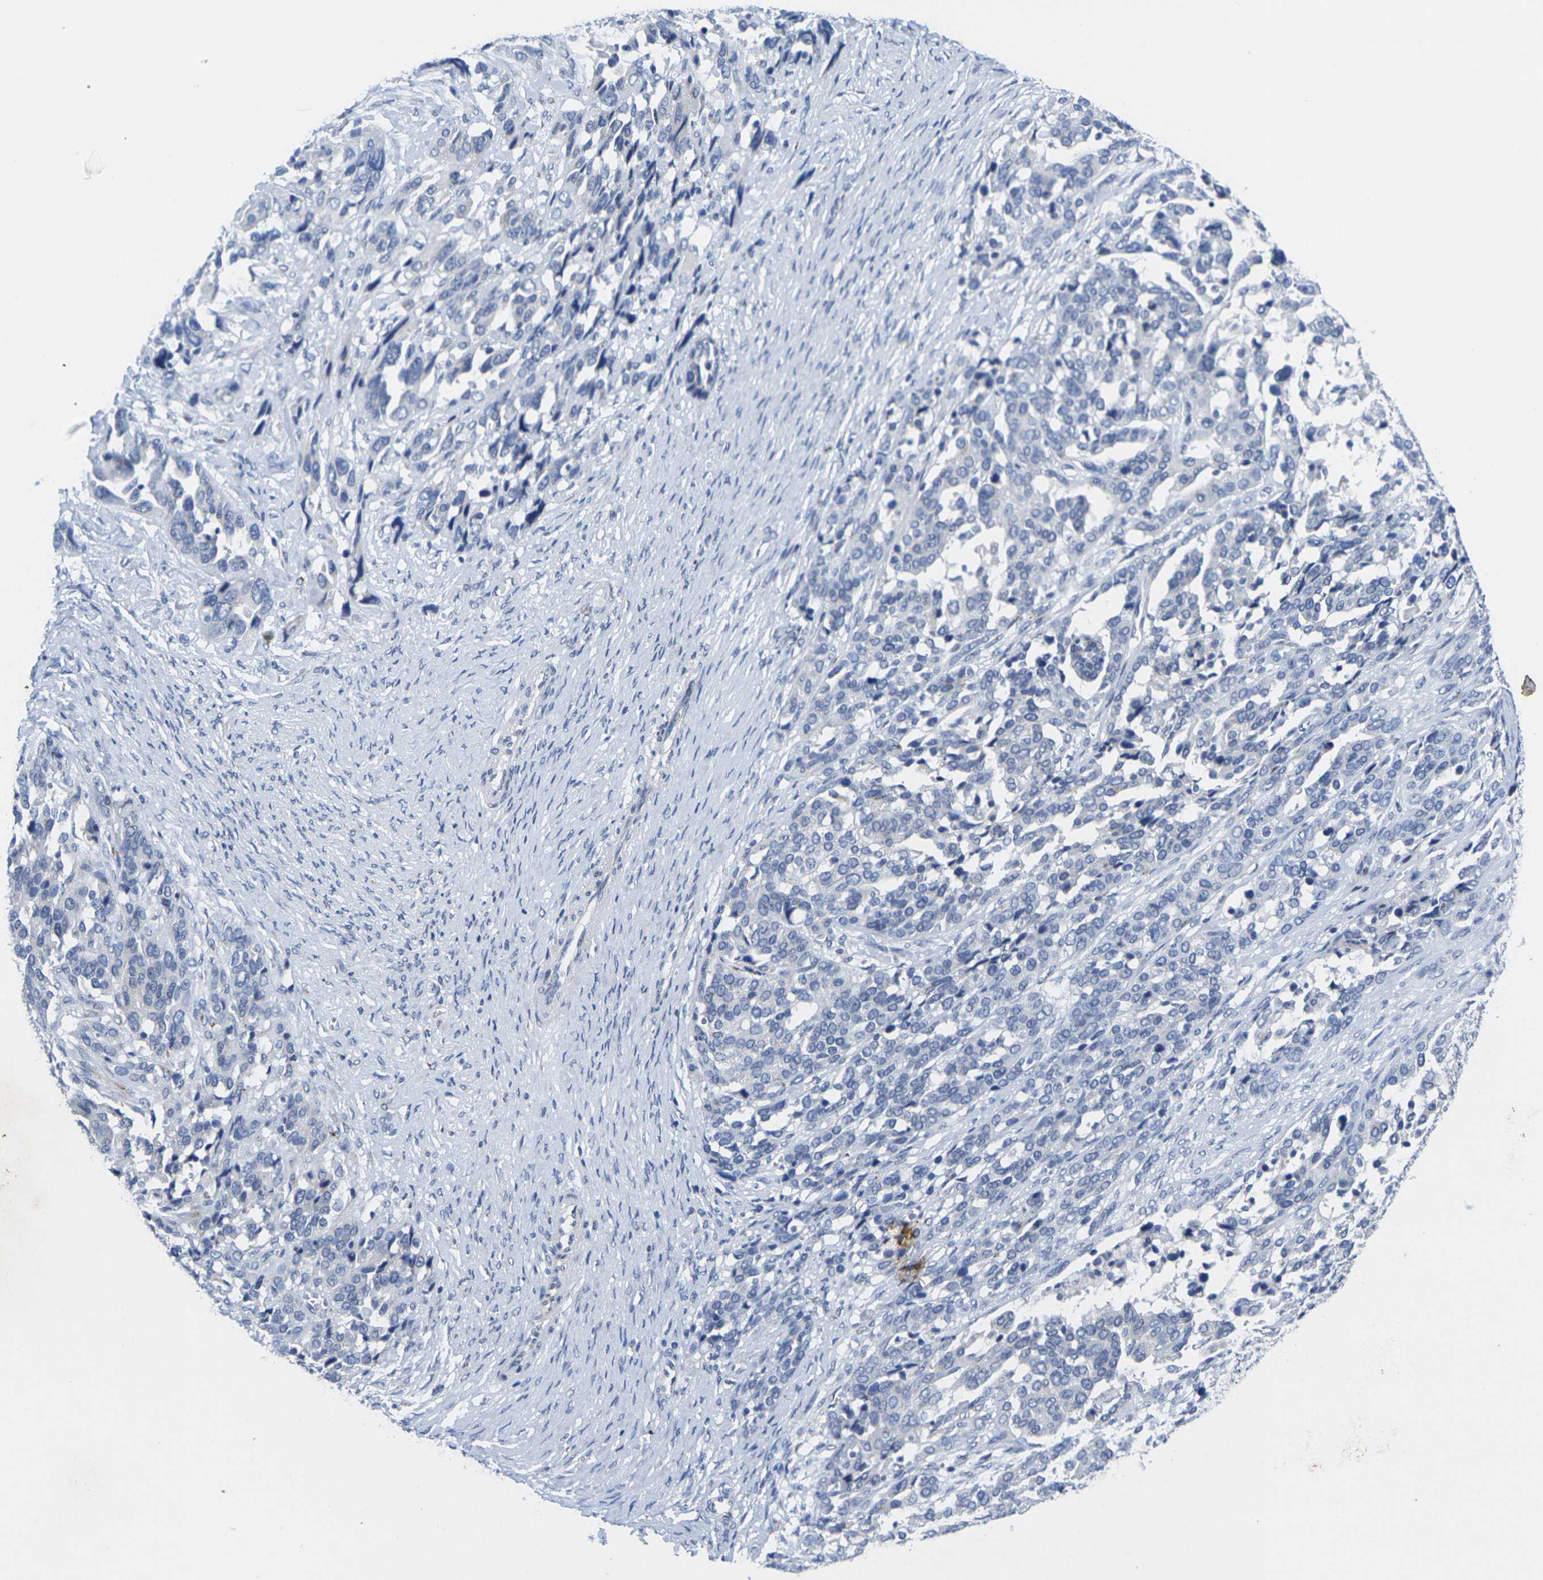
{"staining": {"intensity": "negative", "quantity": "none", "location": "none"}, "tissue": "ovarian cancer", "cell_type": "Tumor cells", "image_type": "cancer", "snomed": [{"axis": "morphology", "description": "Cystadenocarcinoma, serous, NOS"}, {"axis": "topography", "description": "Ovary"}], "caption": "This is a image of immunohistochemistry (IHC) staining of ovarian cancer (serous cystadenocarcinoma), which shows no expression in tumor cells.", "gene": "CRK", "patient": {"sex": "female", "age": 44}}